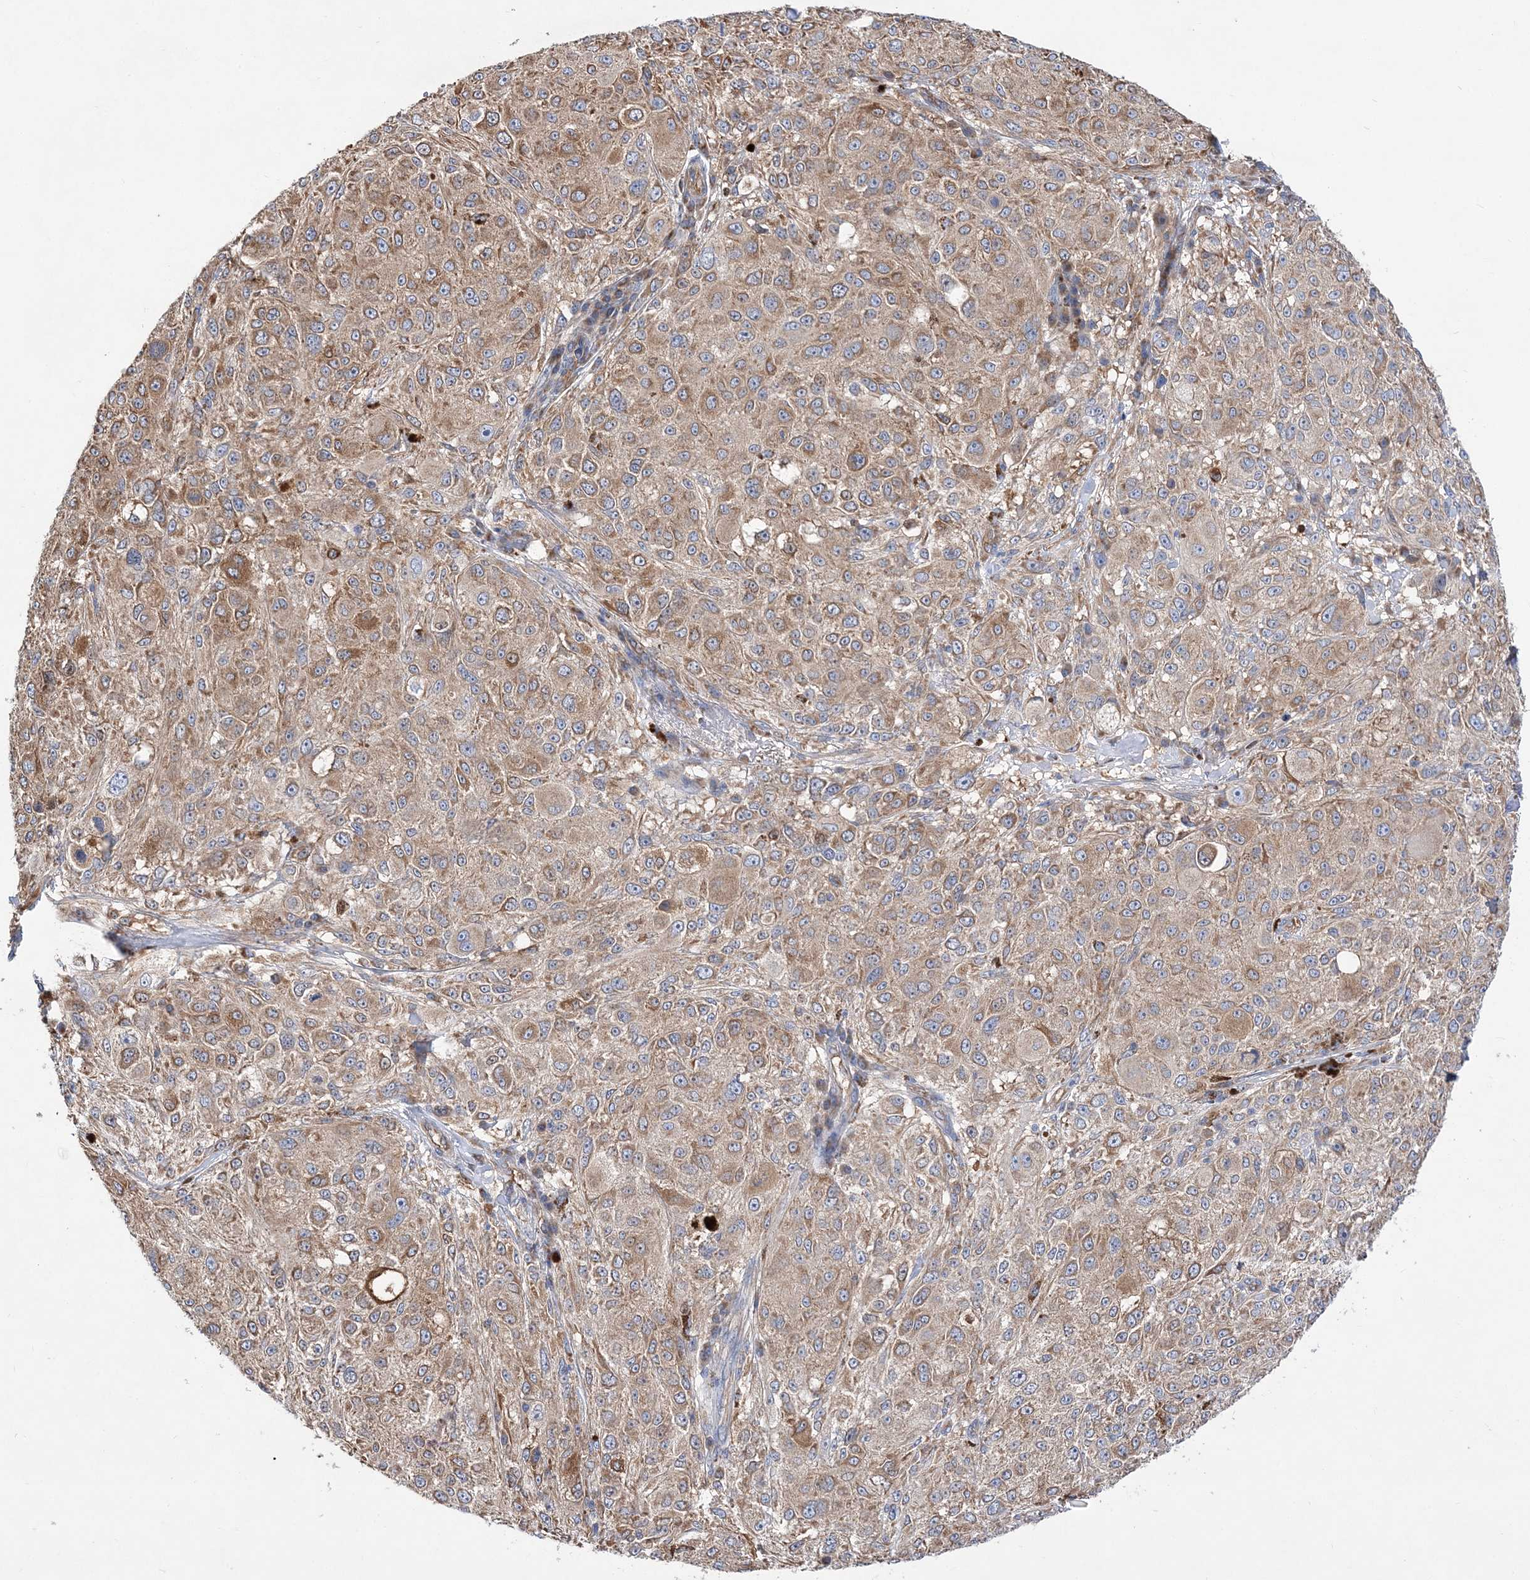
{"staining": {"intensity": "moderate", "quantity": ">75%", "location": "cytoplasmic/membranous"}, "tissue": "melanoma", "cell_type": "Tumor cells", "image_type": "cancer", "snomed": [{"axis": "morphology", "description": "Necrosis, NOS"}, {"axis": "morphology", "description": "Malignant melanoma, NOS"}, {"axis": "topography", "description": "Skin"}], "caption": "A high-resolution histopathology image shows immunohistochemistry staining of malignant melanoma, which displays moderate cytoplasmic/membranous positivity in about >75% of tumor cells. (DAB (3,3'-diaminobenzidine) IHC, brown staining for protein, blue staining for nuclei).", "gene": "JKAMP", "patient": {"sex": "female", "age": 87}}